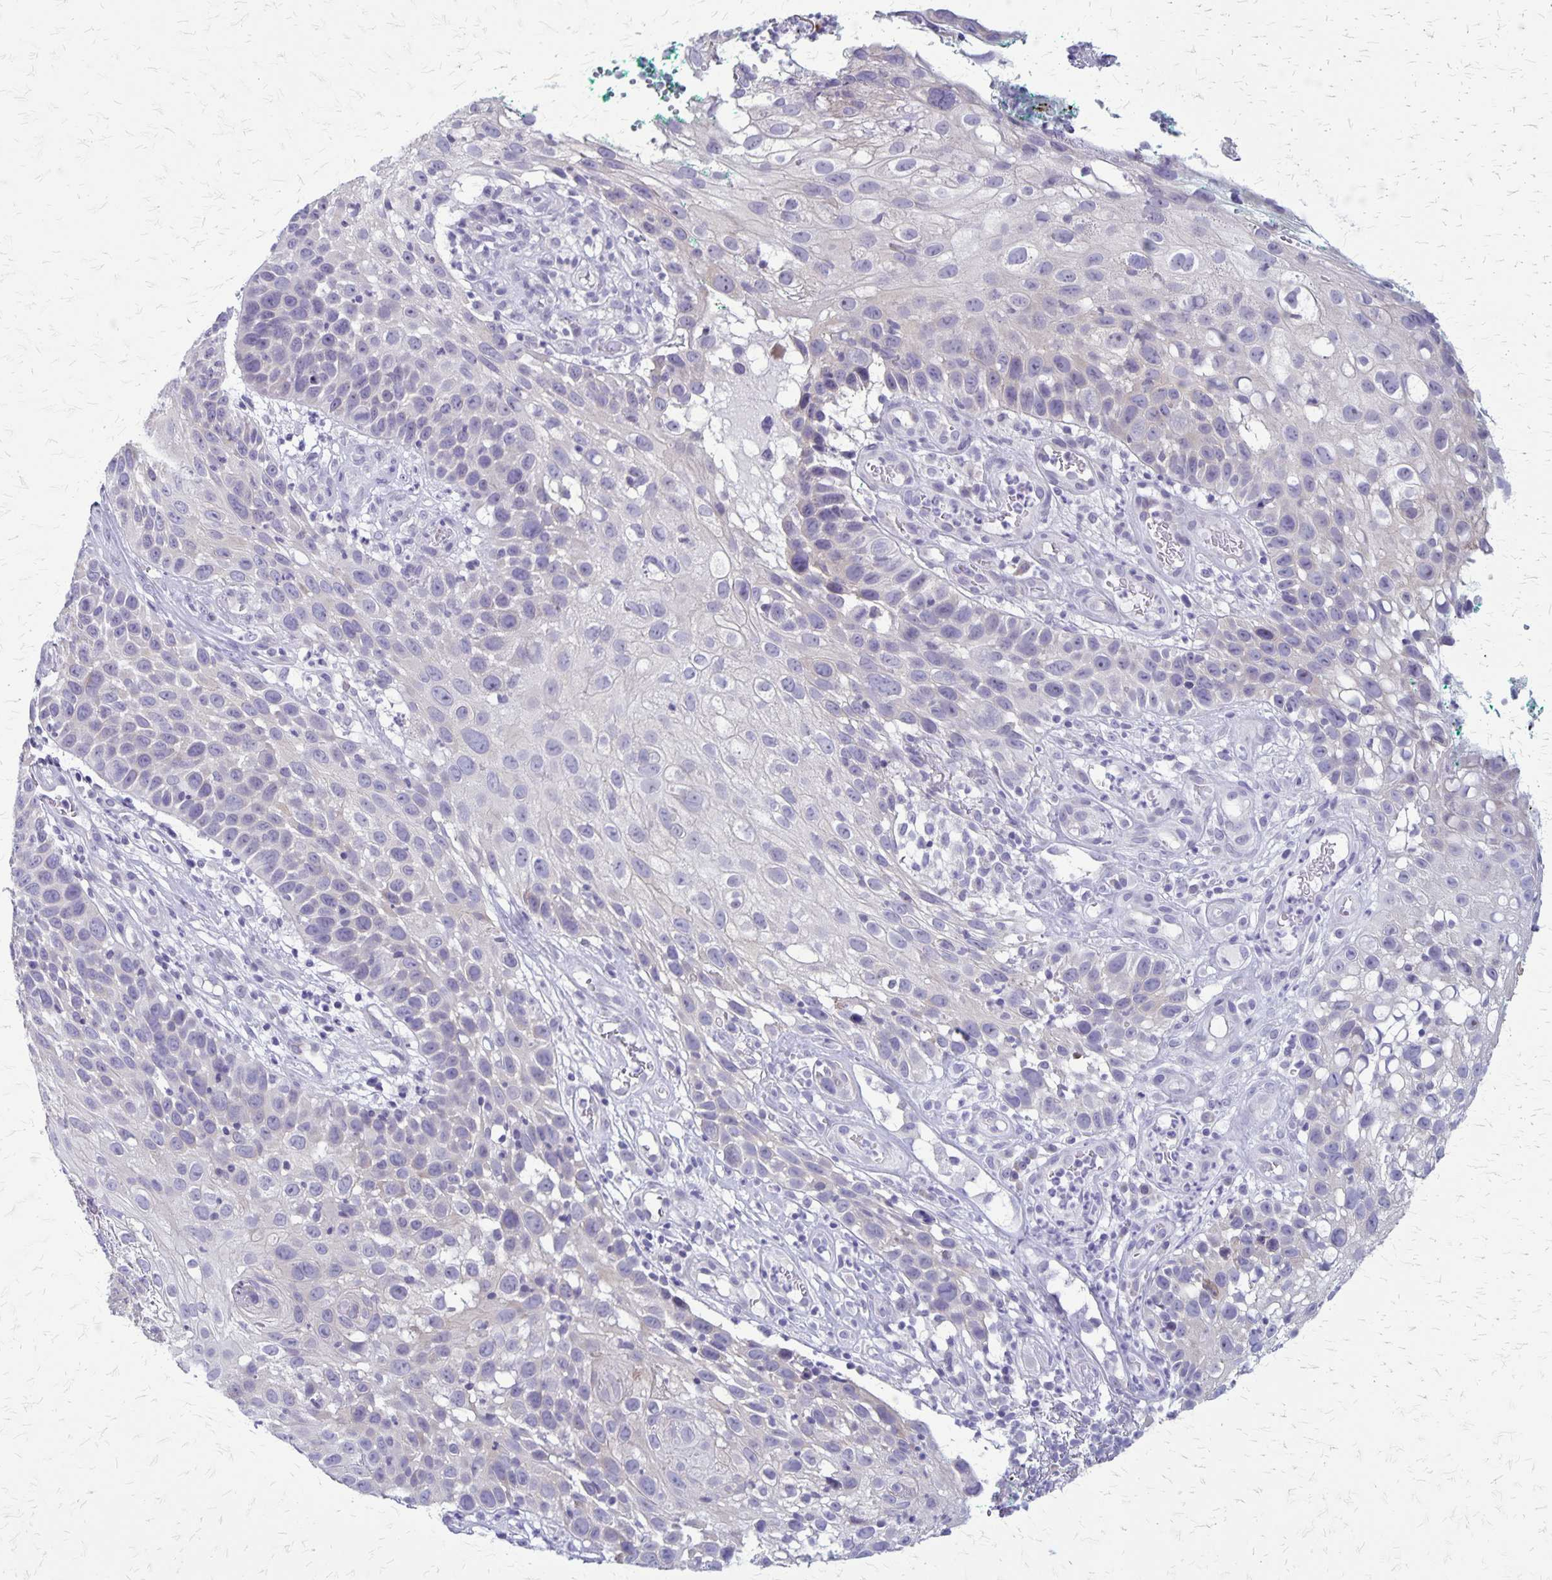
{"staining": {"intensity": "negative", "quantity": "none", "location": "none"}, "tissue": "skin cancer", "cell_type": "Tumor cells", "image_type": "cancer", "snomed": [{"axis": "morphology", "description": "Squamous cell carcinoma, NOS"}, {"axis": "topography", "description": "Skin"}], "caption": "A photomicrograph of human skin cancer is negative for staining in tumor cells.", "gene": "PLXNB3", "patient": {"sex": "male", "age": 92}}